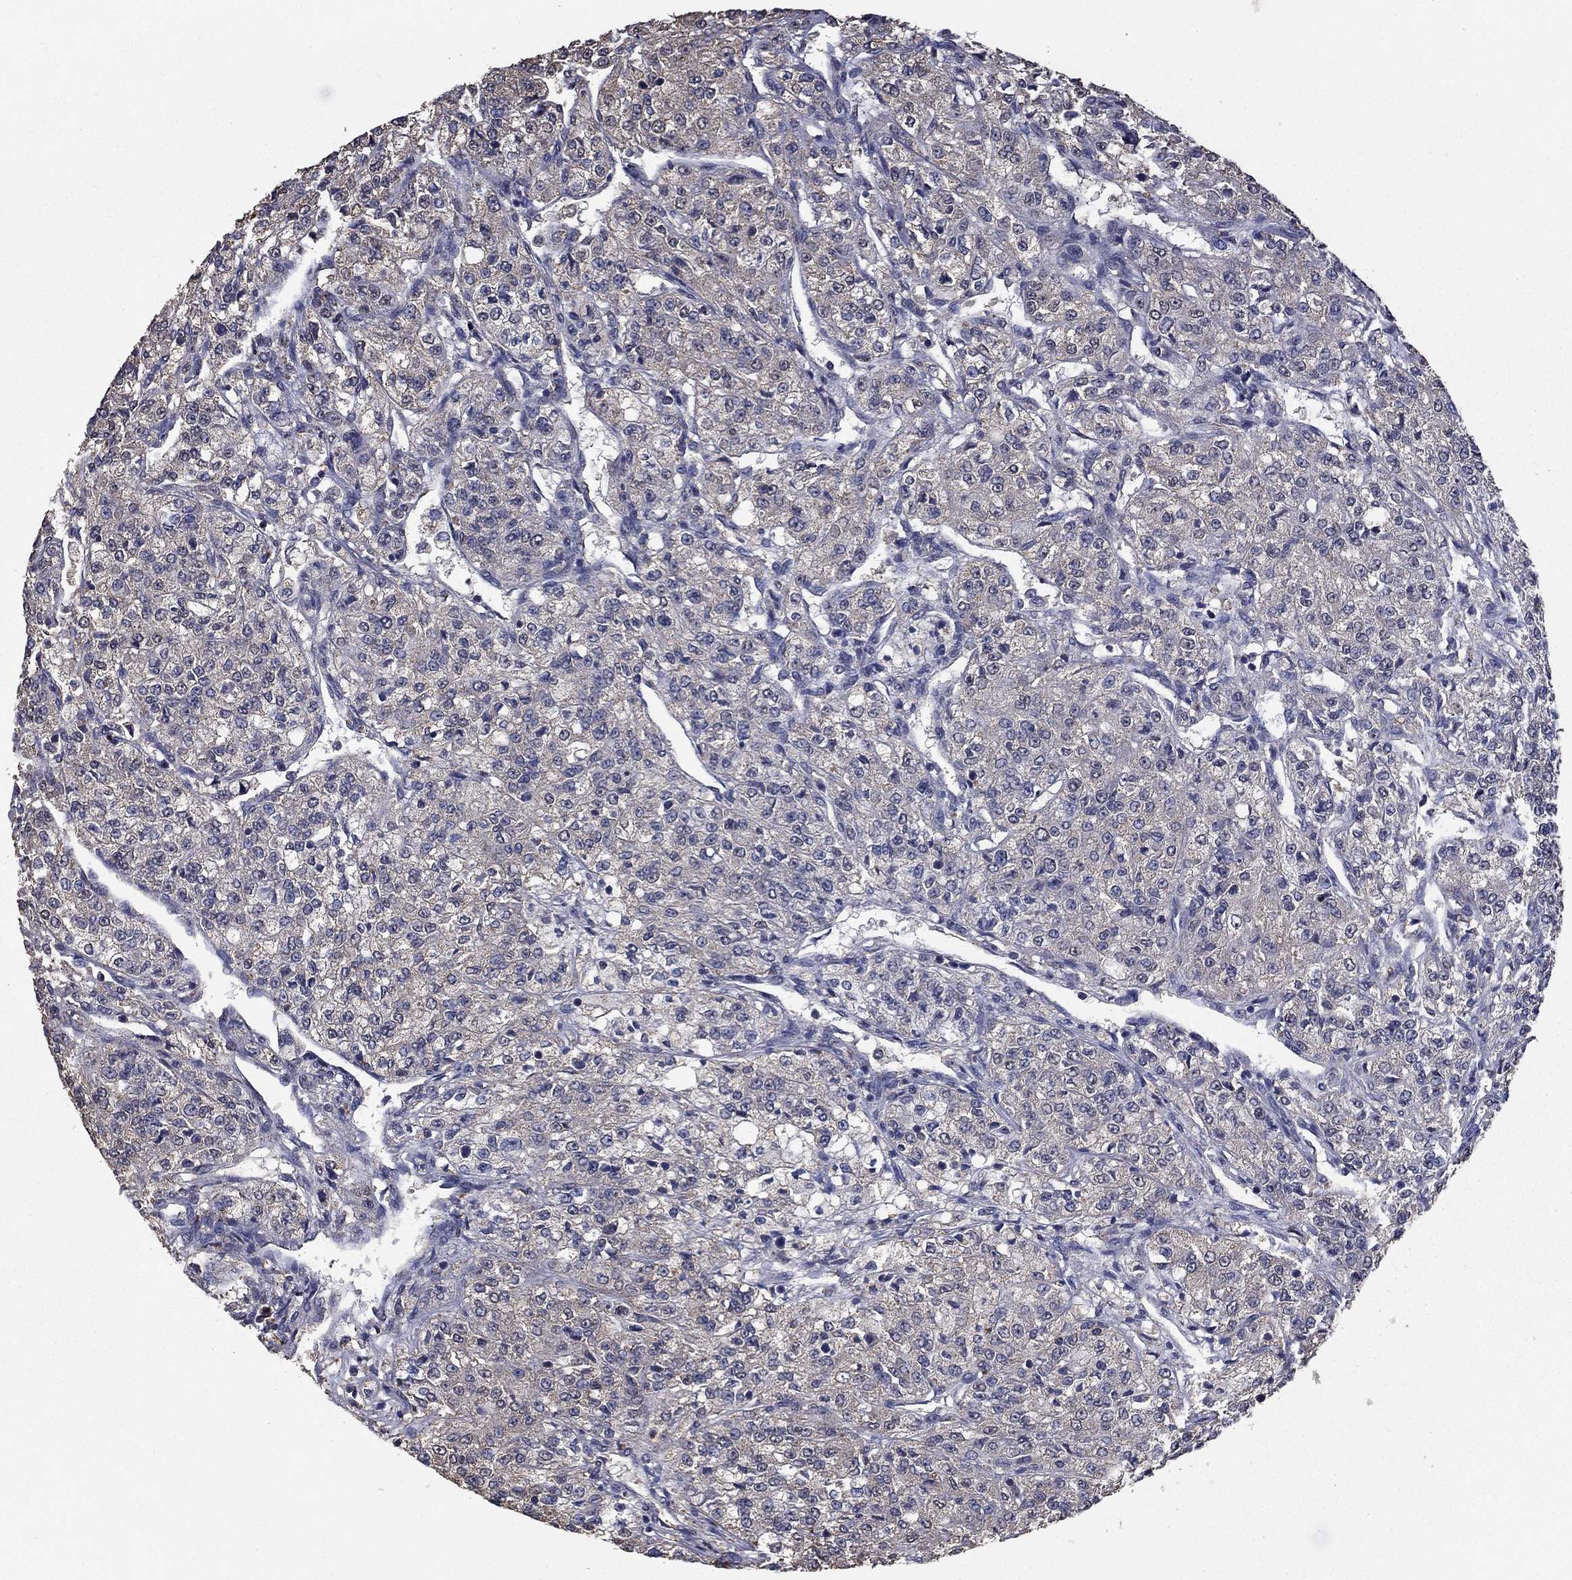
{"staining": {"intensity": "negative", "quantity": "none", "location": "none"}, "tissue": "renal cancer", "cell_type": "Tumor cells", "image_type": "cancer", "snomed": [{"axis": "morphology", "description": "Adenocarcinoma, NOS"}, {"axis": "topography", "description": "Kidney"}], "caption": "Immunohistochemistry micrograph of human adenocarcinoma (renal) stained for a protein (brown), which reveals no positivity in tumor cells. The staining was performed using DAB (3,3'-diaminobenzidine) to visualize the protein expression in brown, while the nuclei were stained in blue with hematoxylin (Magnification: 20x).", "gene": "MFAP3L", "patient": {"sex": "female", "age": 63}}